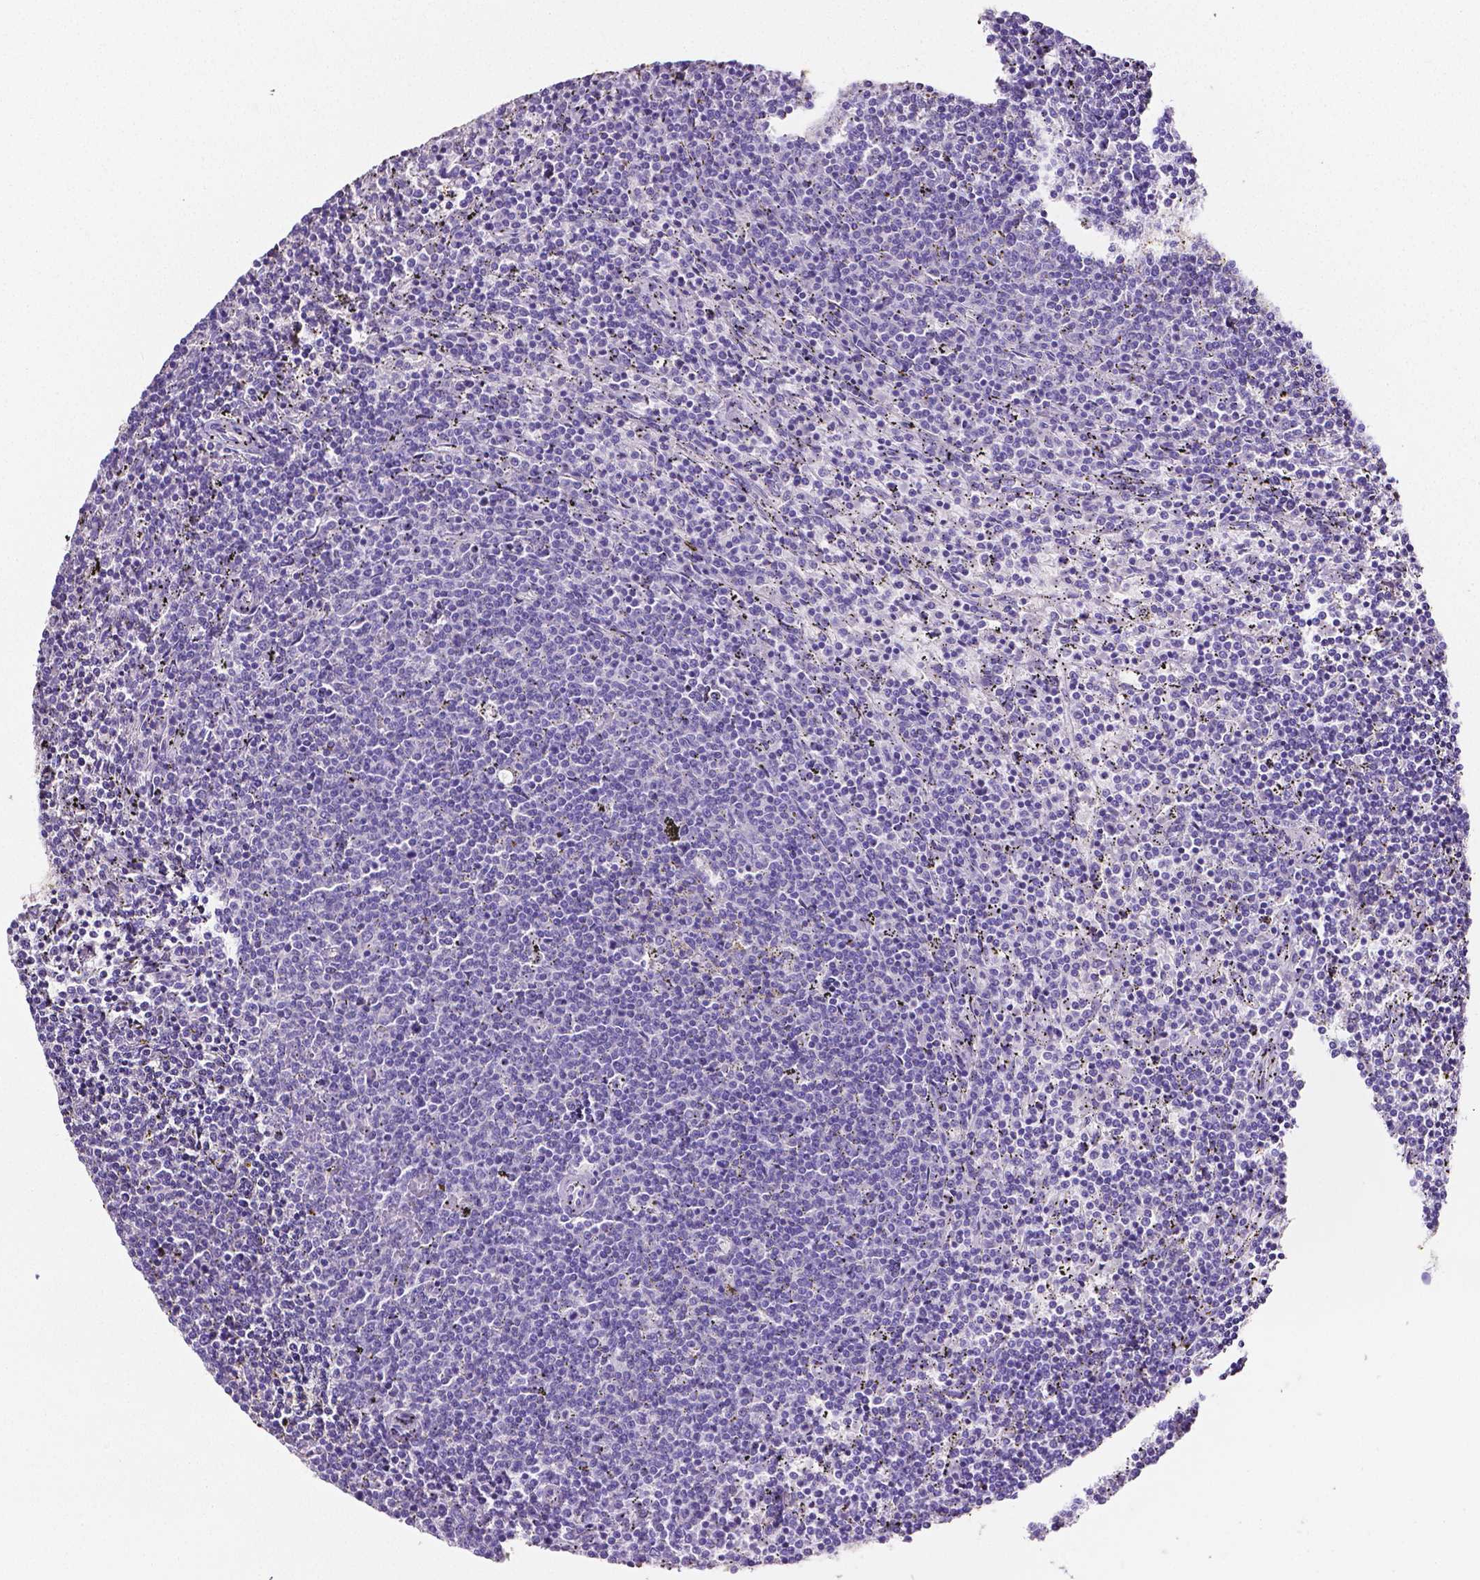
{"staining": {"intensity": "negative", "quantity": "none", "location": "none"}, "tissue": "lymphoma", "cell_type": "Tumor cells", "image_type": "cancer", "snomed": [{"axis": "morphology", "description": "Malignant lymphoma, non-Hodgkin's type, Low grade"}, {"axis": "topography", "description": "Spleen"}], "caption": "IHC micrograph of neoplastic tissue: human lymphoma stained with DAB displays no significant protein expression in tumor cells.", "gene": "SLC22A2", "patient": {"sex": "female", "age": 50}}